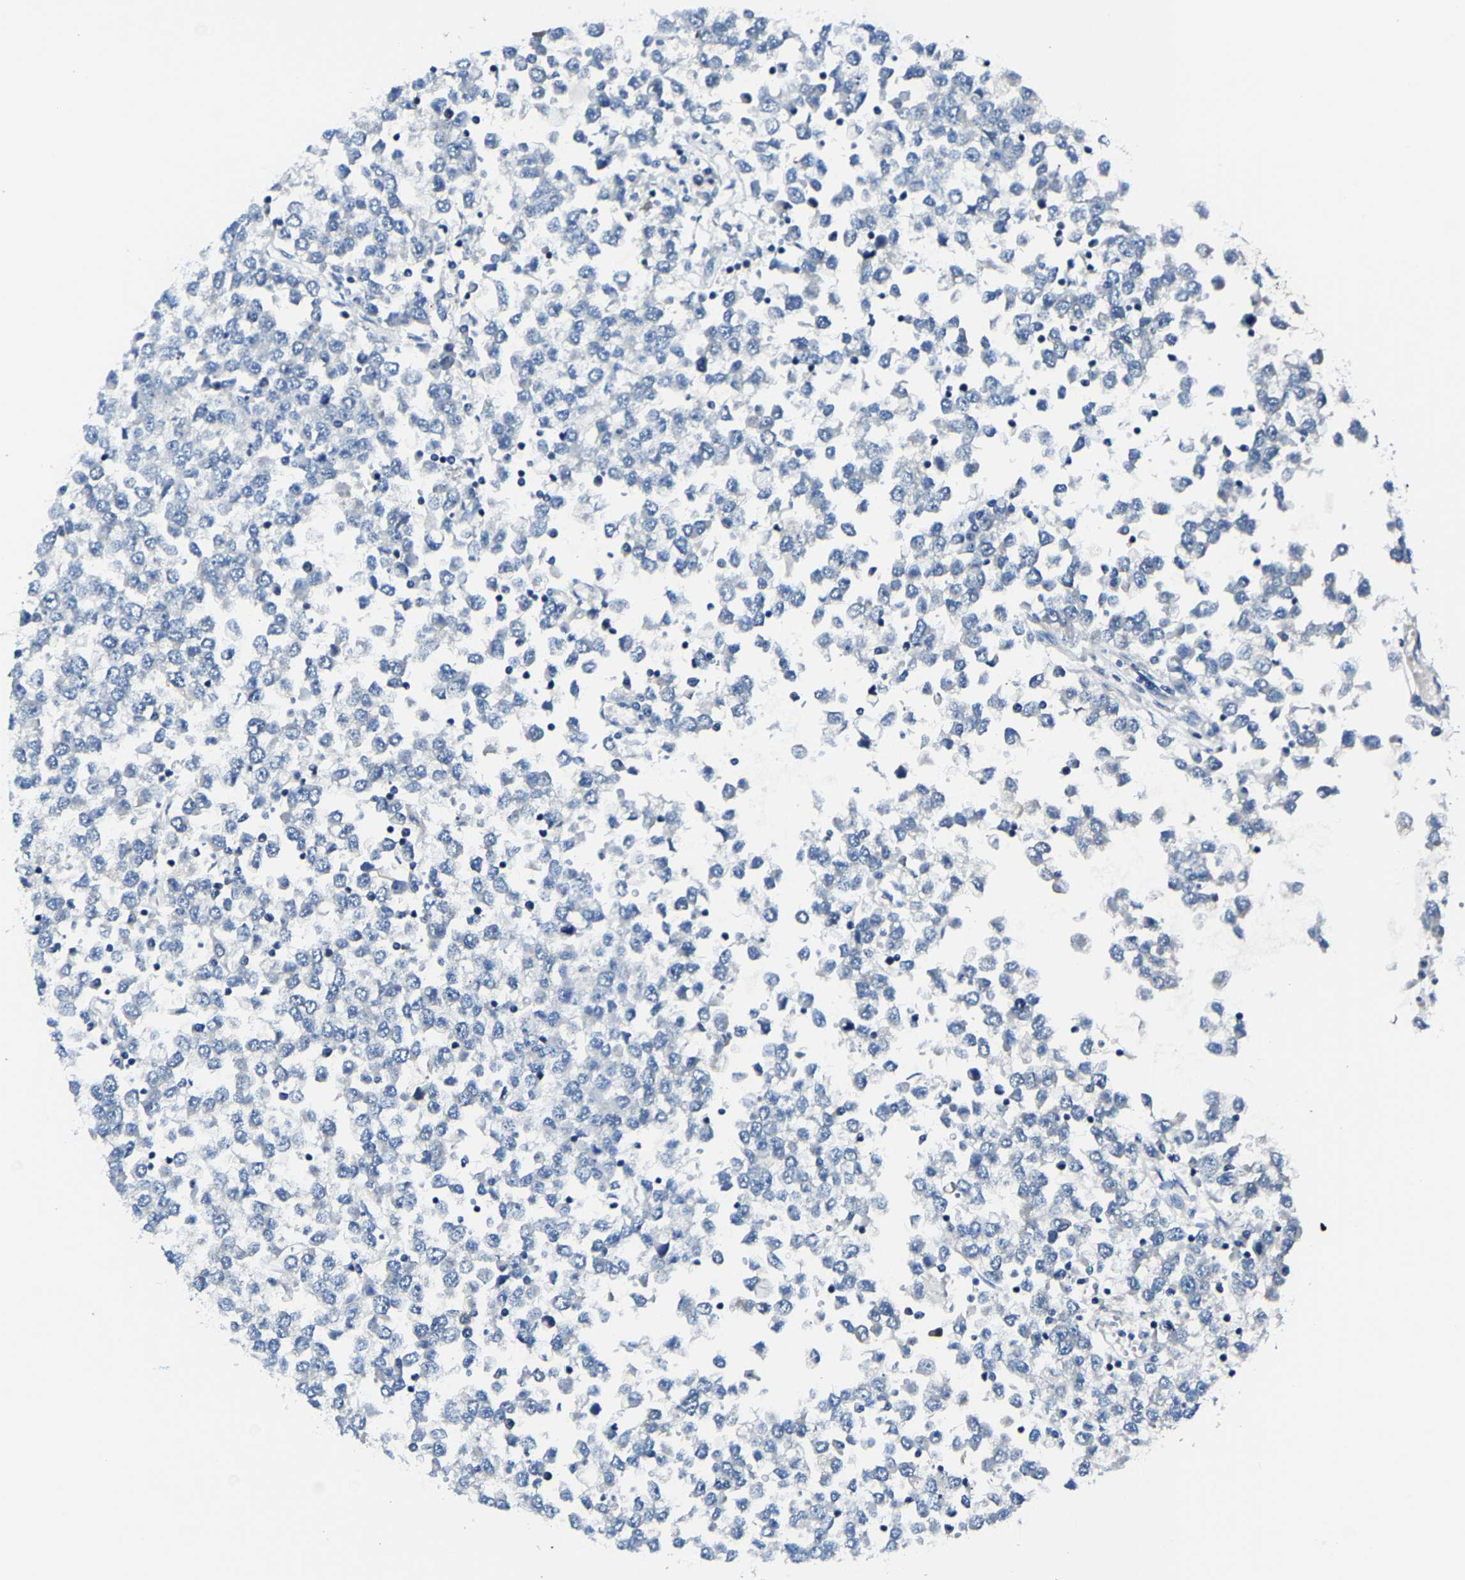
{"staining": {"intensity": "negative", "quantity": "none", "location": "none"}, "tissue": "testis cancer", "cell_type": "Tumor cells", "image_type": "cancer", "snomed": [{"axis": "morphology", "description": "Seminoma, NOS"}, {"axis": "topography", "description": "Testis"}], "caption": "High magnification brightfield microscopy of testis seminoma stained with DAB (3,3'-diaminobenzidine) (brown) and counterstained with hematoxylin (blue): tumor cells show no significant positivity. (Brightfield microscopy of DAB immunohistochemistry (IHC) at high magnification).", "gene": "G3BP2", "patient": {"sex": "male", "age": 65}}